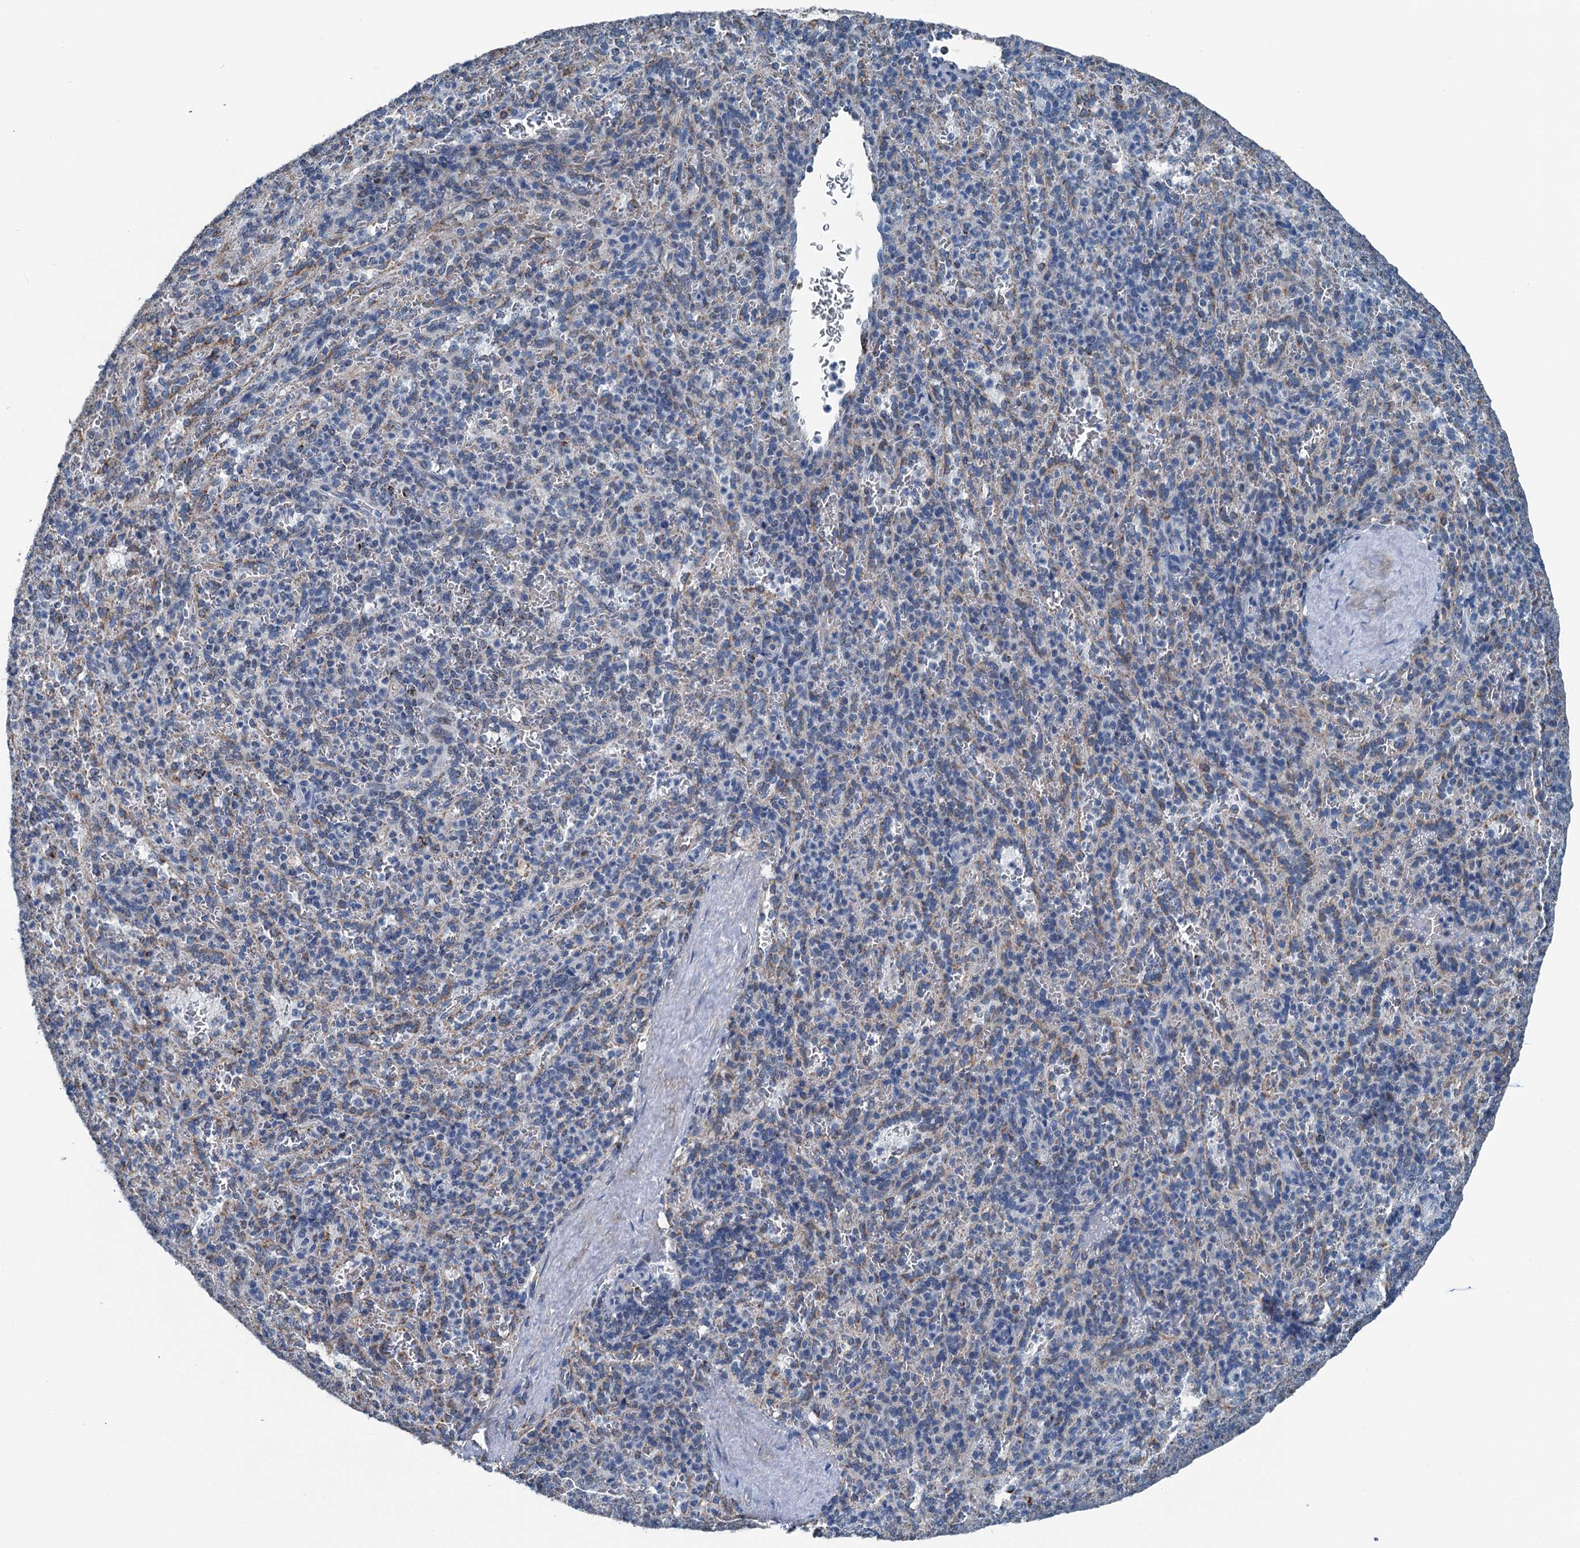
{"staining": {"intensity": "weak", "quantity": "25%-75%", "location": "cytoplasmic/membranous"}, "tissue": "spleen", "cell_type": "Cells in red pulp", "image_type": "normal", "snomed": [{"axis": "morphology", "description": "Normal tissue, NOS"}, {"axis": "topography", "description": "Spleen"}], "caption": "IHC (DAB) staining of normal human spleen displays weak cytoplasmic/membranous protein expression in approximately 25%-75% of cells in red pulp.", "gene": "TRPT1", "patient": {"sex": "female", "age": 21}}